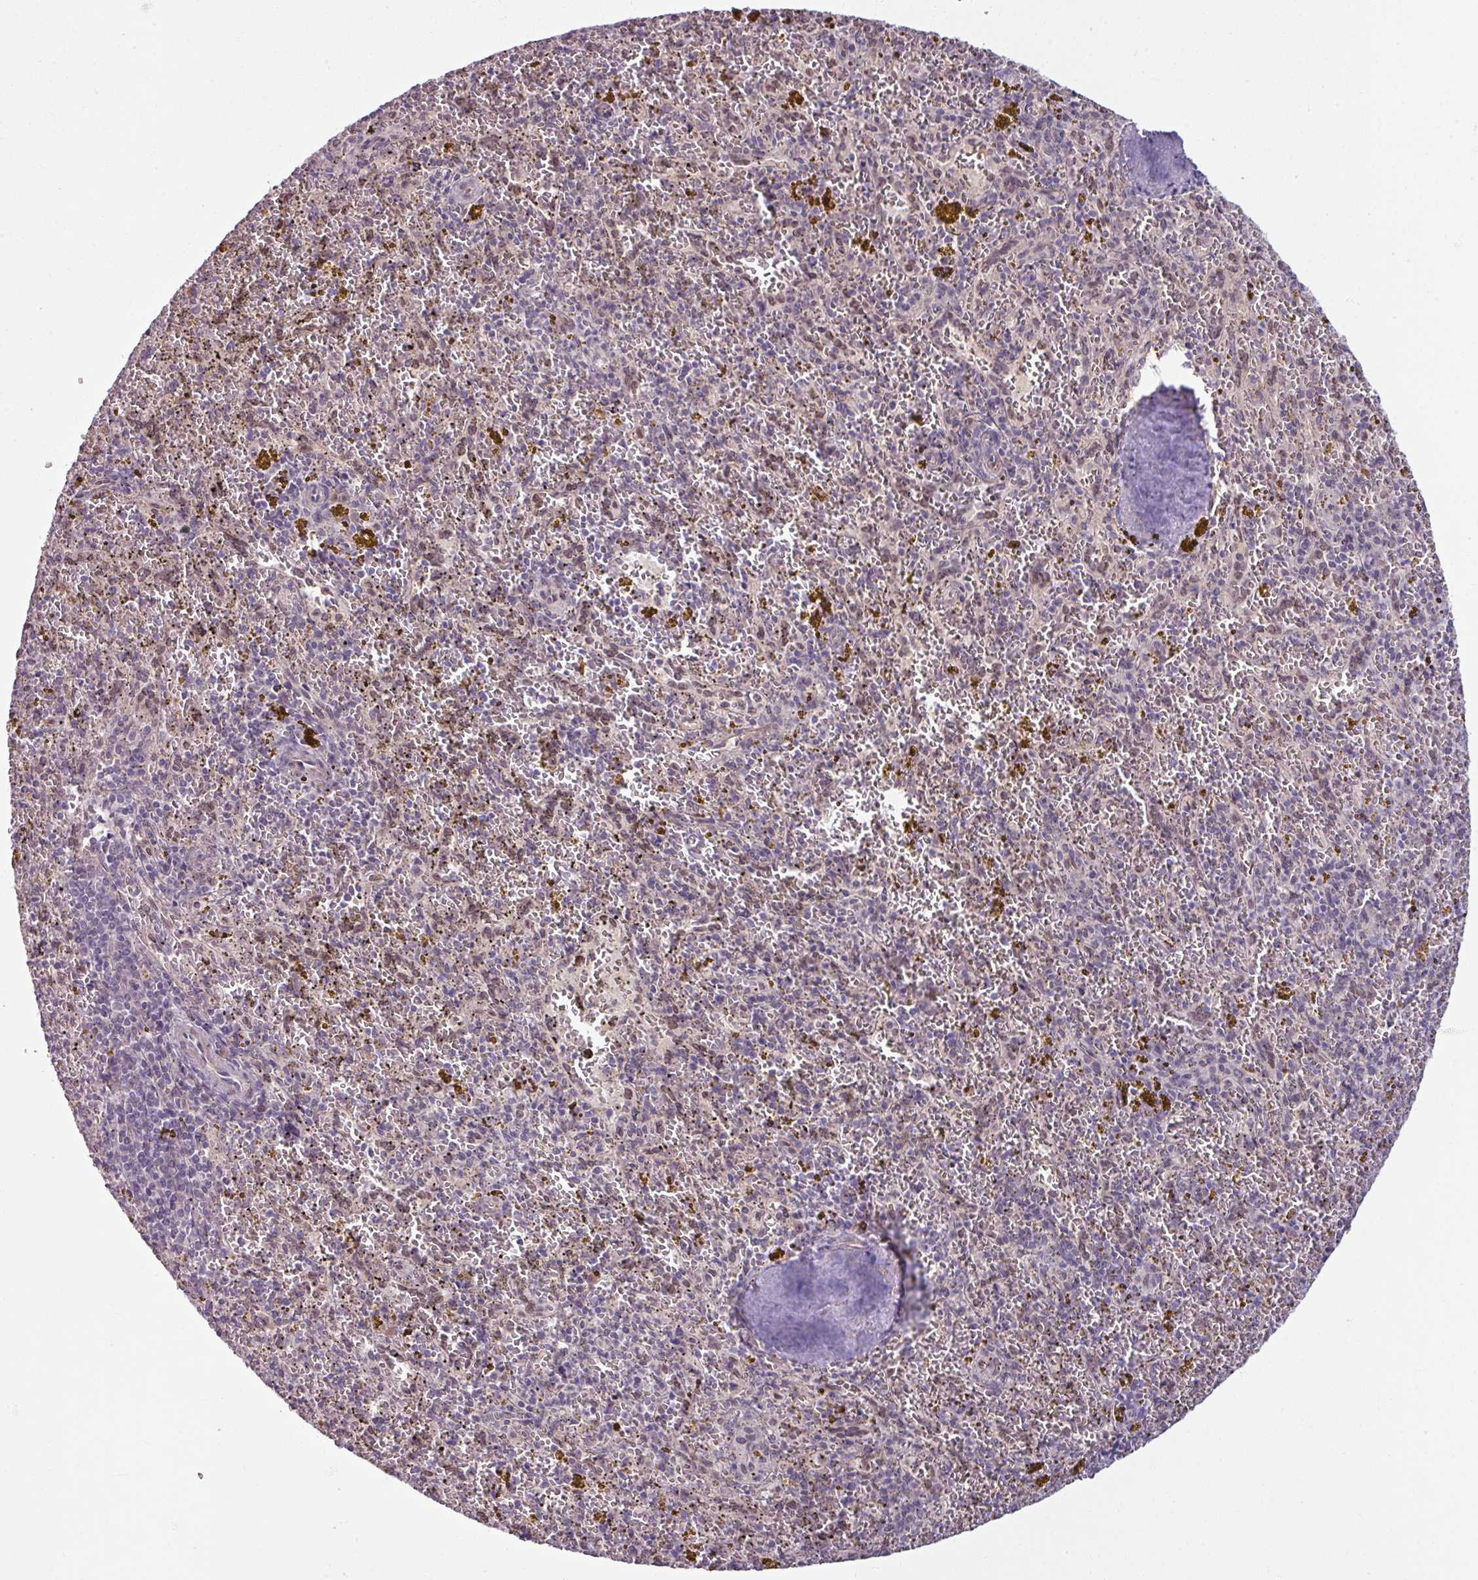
{"staining": {"intensity": "negative", "quantity": "none", "location": "none"}, "tissue": "spleen", "cell_type": "Cells in red pulp", "image_type": "normal", "snomed": [{"axis": "morphology", "description": "Normal tissue, NOS"}, {"axis": "topography", "description": "Spleen"}], "caption": "Immunohistochemical staining of unremarkable human spleen reveals no significant staining in cells in red pulp.", "gene": "UVSSA", "patient": {"sex": "male", "age": 57}}